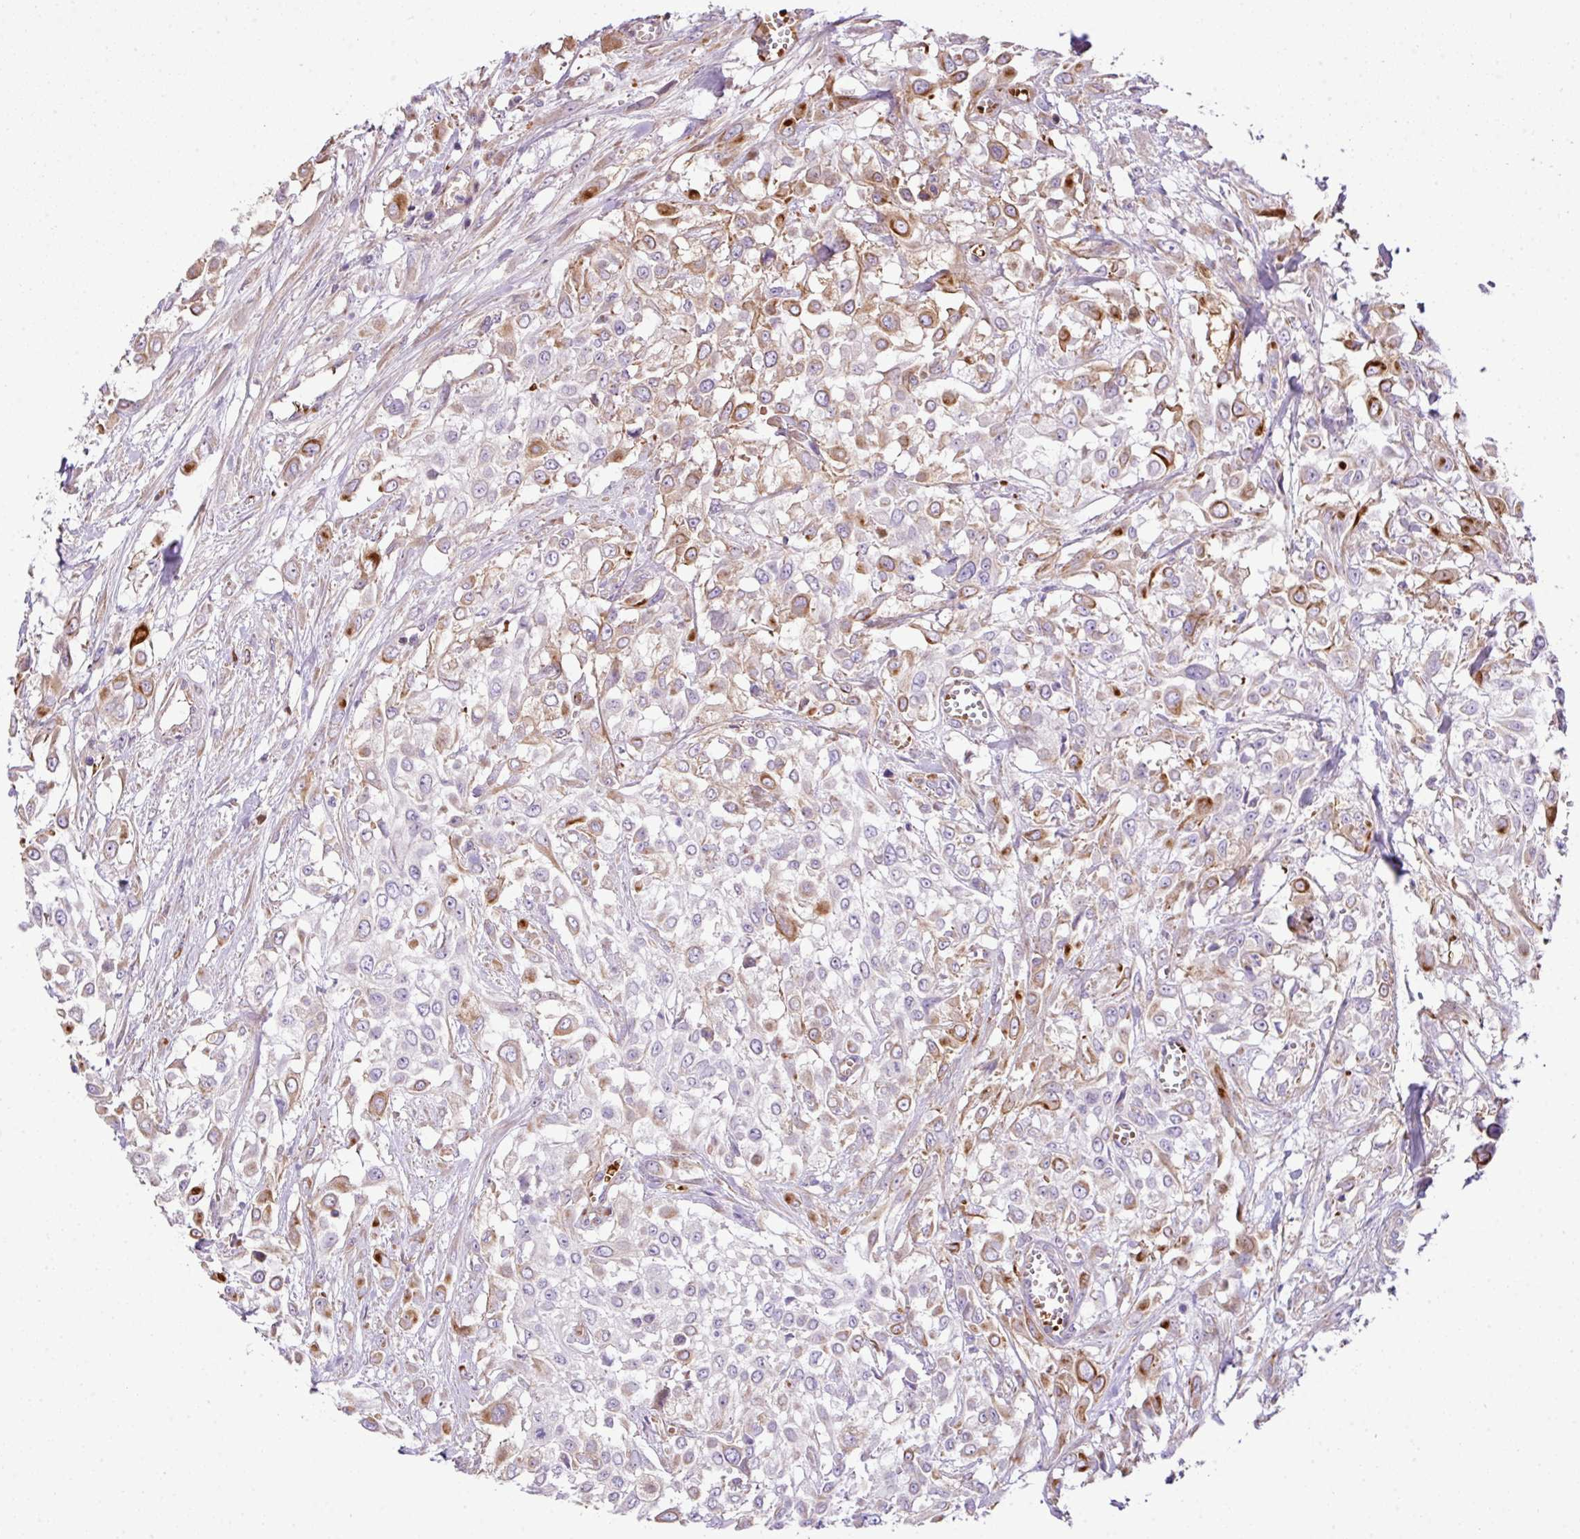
{"staining": {"intensity": "moderate", "quantity": "25%-75%", "location": "cytoplasmic/membranous"}, "tissue": "urothelial cancer", "cell_type": "Tumor cells", "image_type": "cancer", "snomed": [{"axis": "morphology", "description": "Urothelial carcinoma, High grade"}, {"axis": "topography", "description": "Urinary bladder"}], "caption": "Moderate cytoplasmic/membranous expression is seen in about 25%-75% of tumor cells in urothelial cancer. The staining is performed using DAB (3,3'-diaminobenzidine) brown chromogen to label protein expression. The nuclei are counter-stained blue using hematoxylin.", "gene": "CTXN2", "patient": {"sex": "male", "age": 57}}